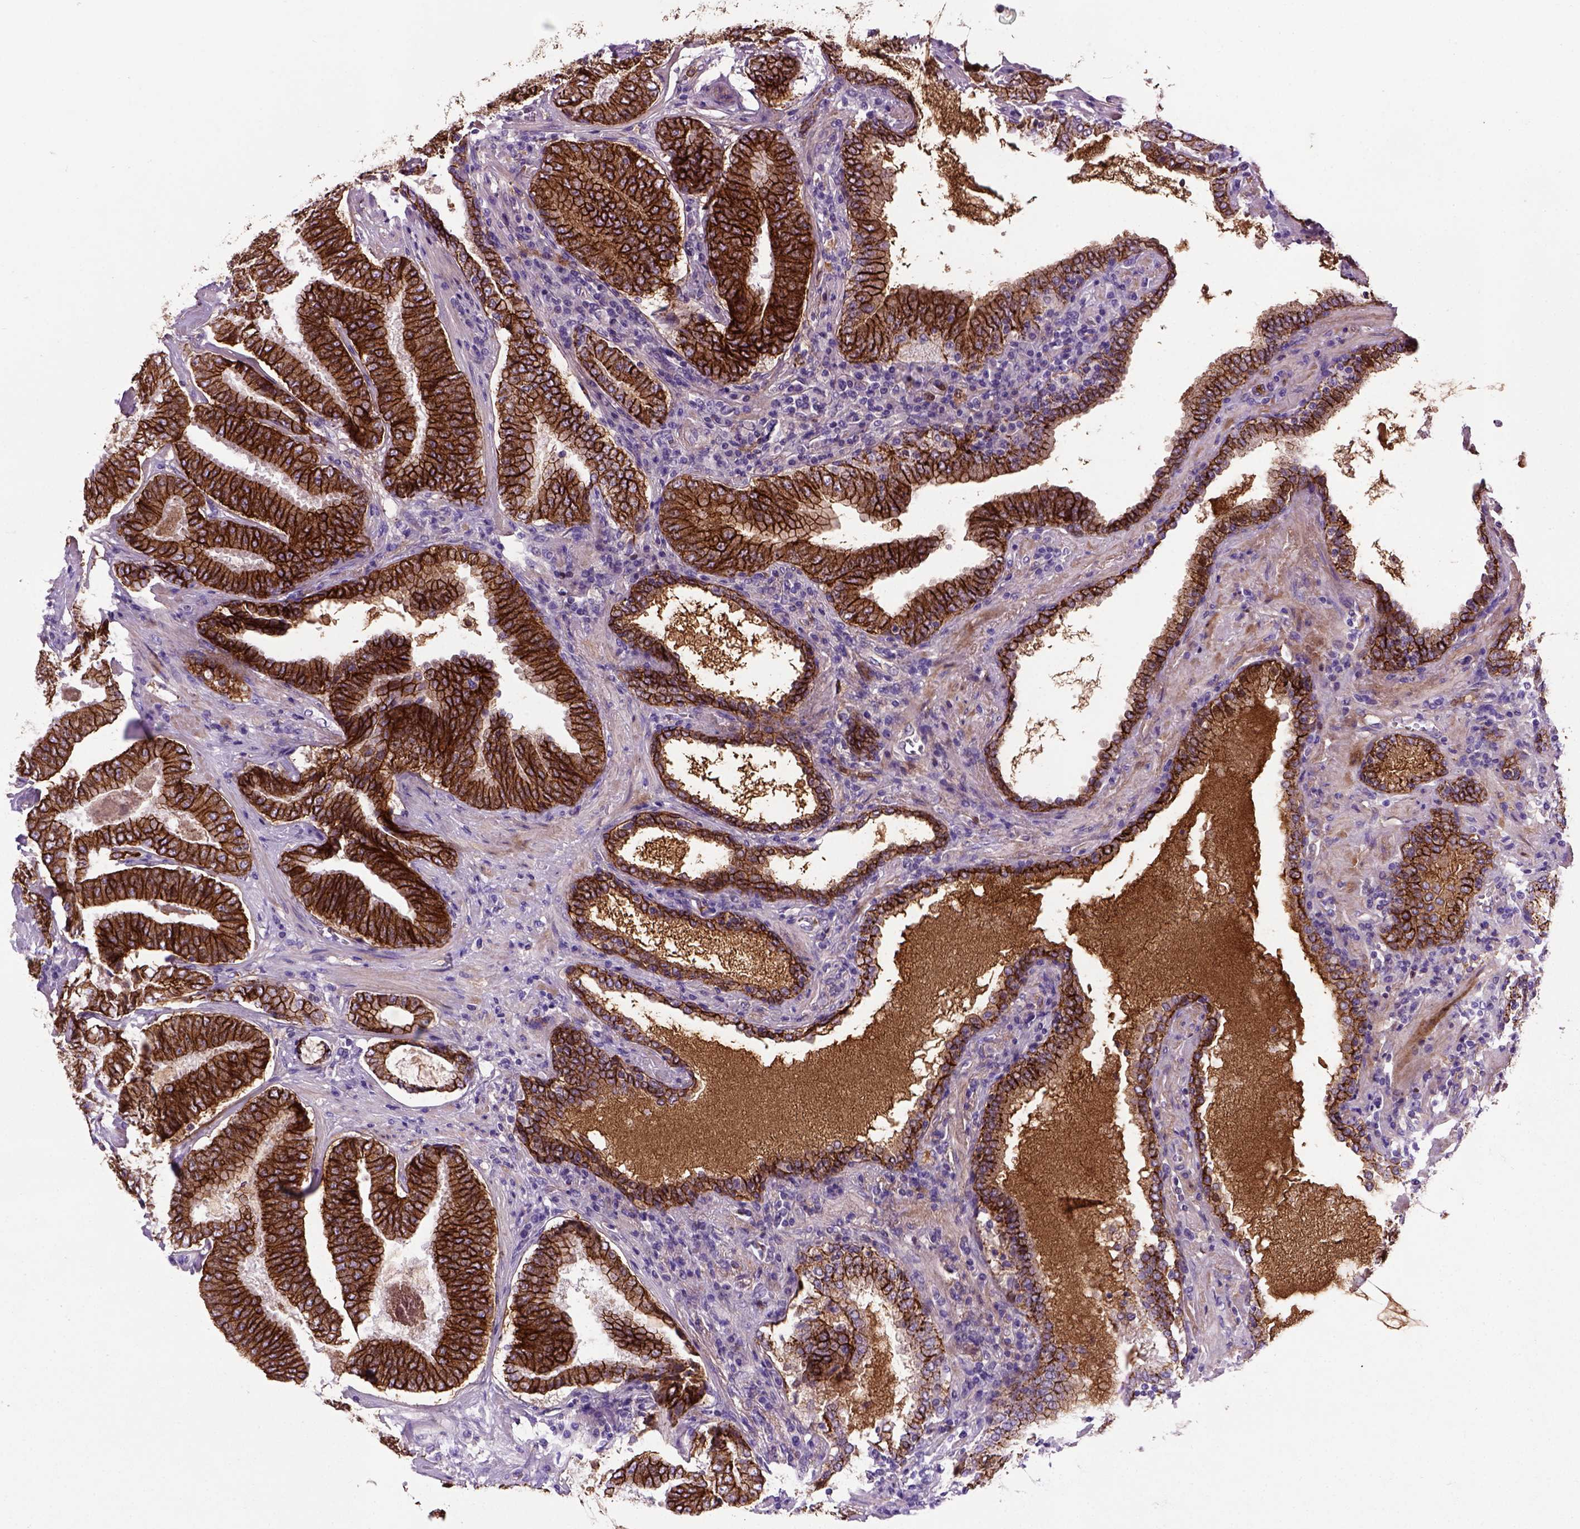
{"staining": {"intensity": "strong", "quantity": ">75%", "location": "cytoplasmic/membranous"}, "tissue": "prostate cancer", "cell_type": "Tumor cells", "image_type": "cancer", "snomed": [{"axis": "morphology", "description": "Adenocarcinoma, NOS"}, {"axis": "topography", "description": "Prostate"}], "caption": "DAB (3,3'-diaminobenzidine) immunohistochemical staining of human adenocarcinoma (prostate) shows strong cytoplasmic/membranous protein positivity in about >75% of tumor cells. Using DAB (3,3'-diaminobenzidine) (brown) and hematoxylin (blue) stains, captured at high magnification using brightfield microscopy.", "gene": "CDH1", "patient": {"sex": "male", "age": 64}}